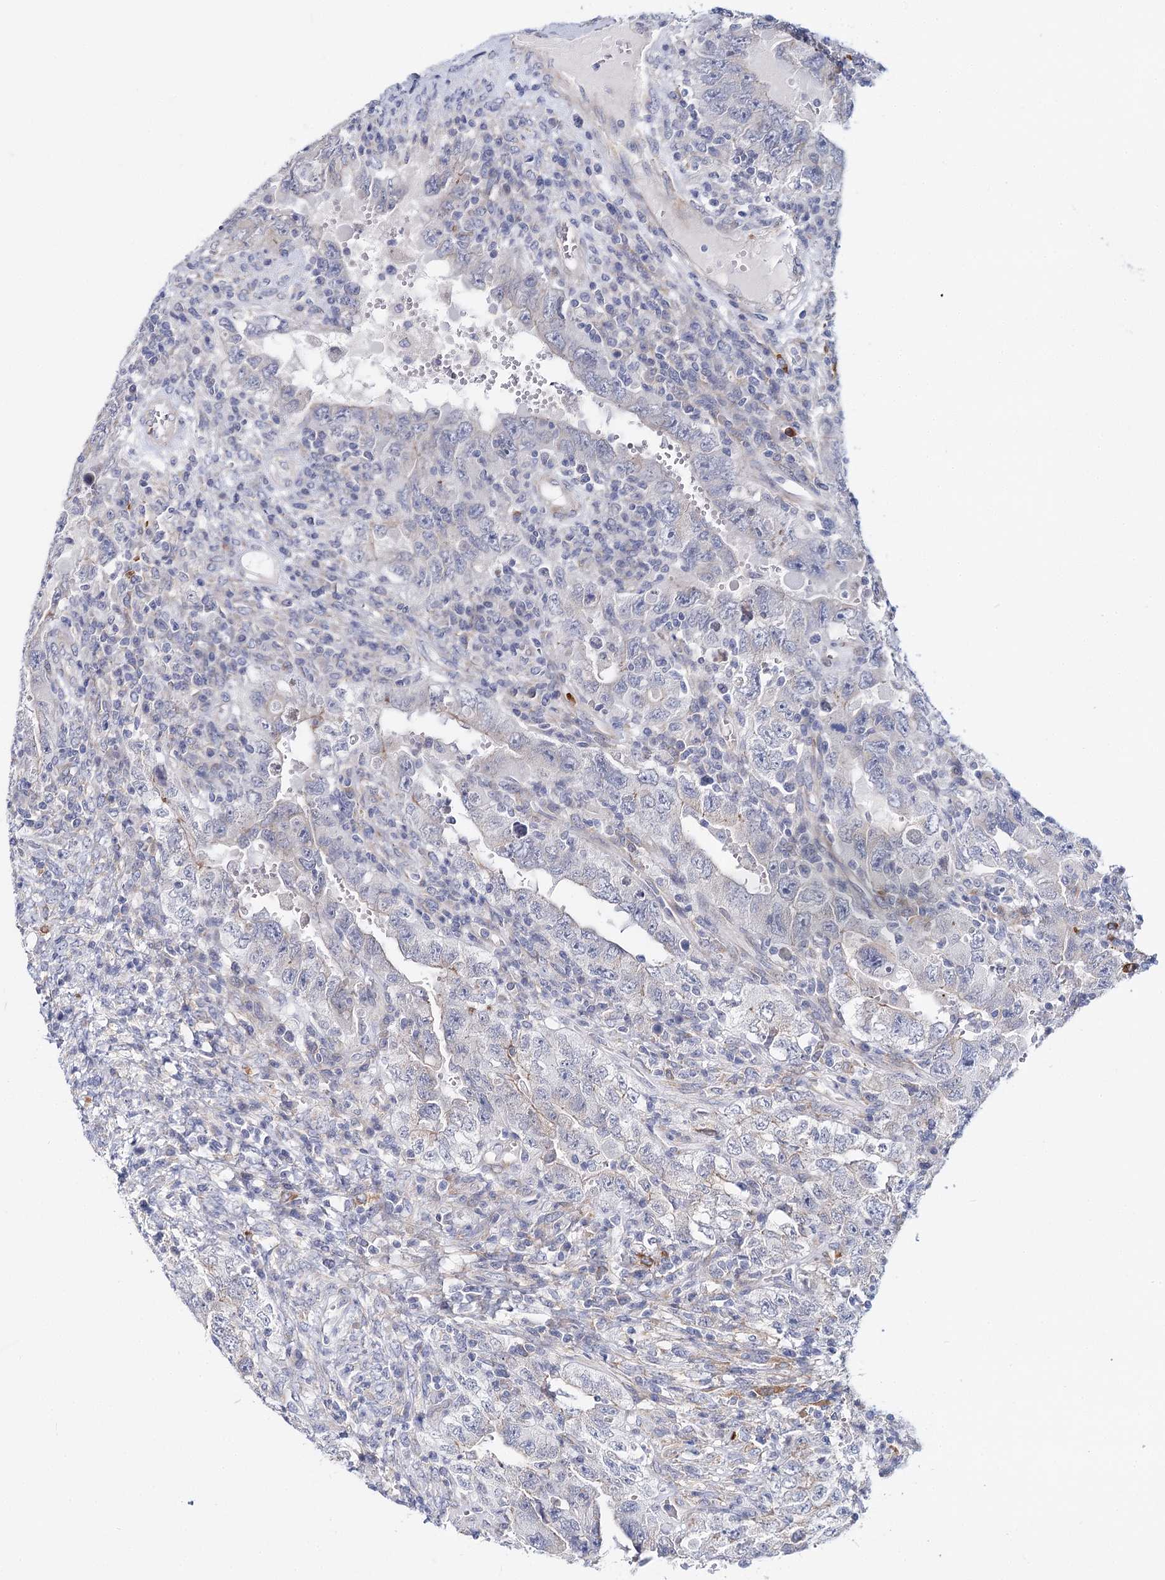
{"staining": {"intensity": "negative", "quantity": "none", "location": "none"}, "tissue": "testis cancer", "cell_type": "Tumor cells", "image_type": "cancer", "snomed": [{"axis": "morphology", "description": "Carcinoma, Embryonal, NOS"}, {"axis": "topography", "description": "Testis"}], "caption": "Protein analysis of testis embryonal carcinoma displays no significant staining in tumor cells.", "gene": "TEX12", "patient": {"sex": "male", "age": 26}}